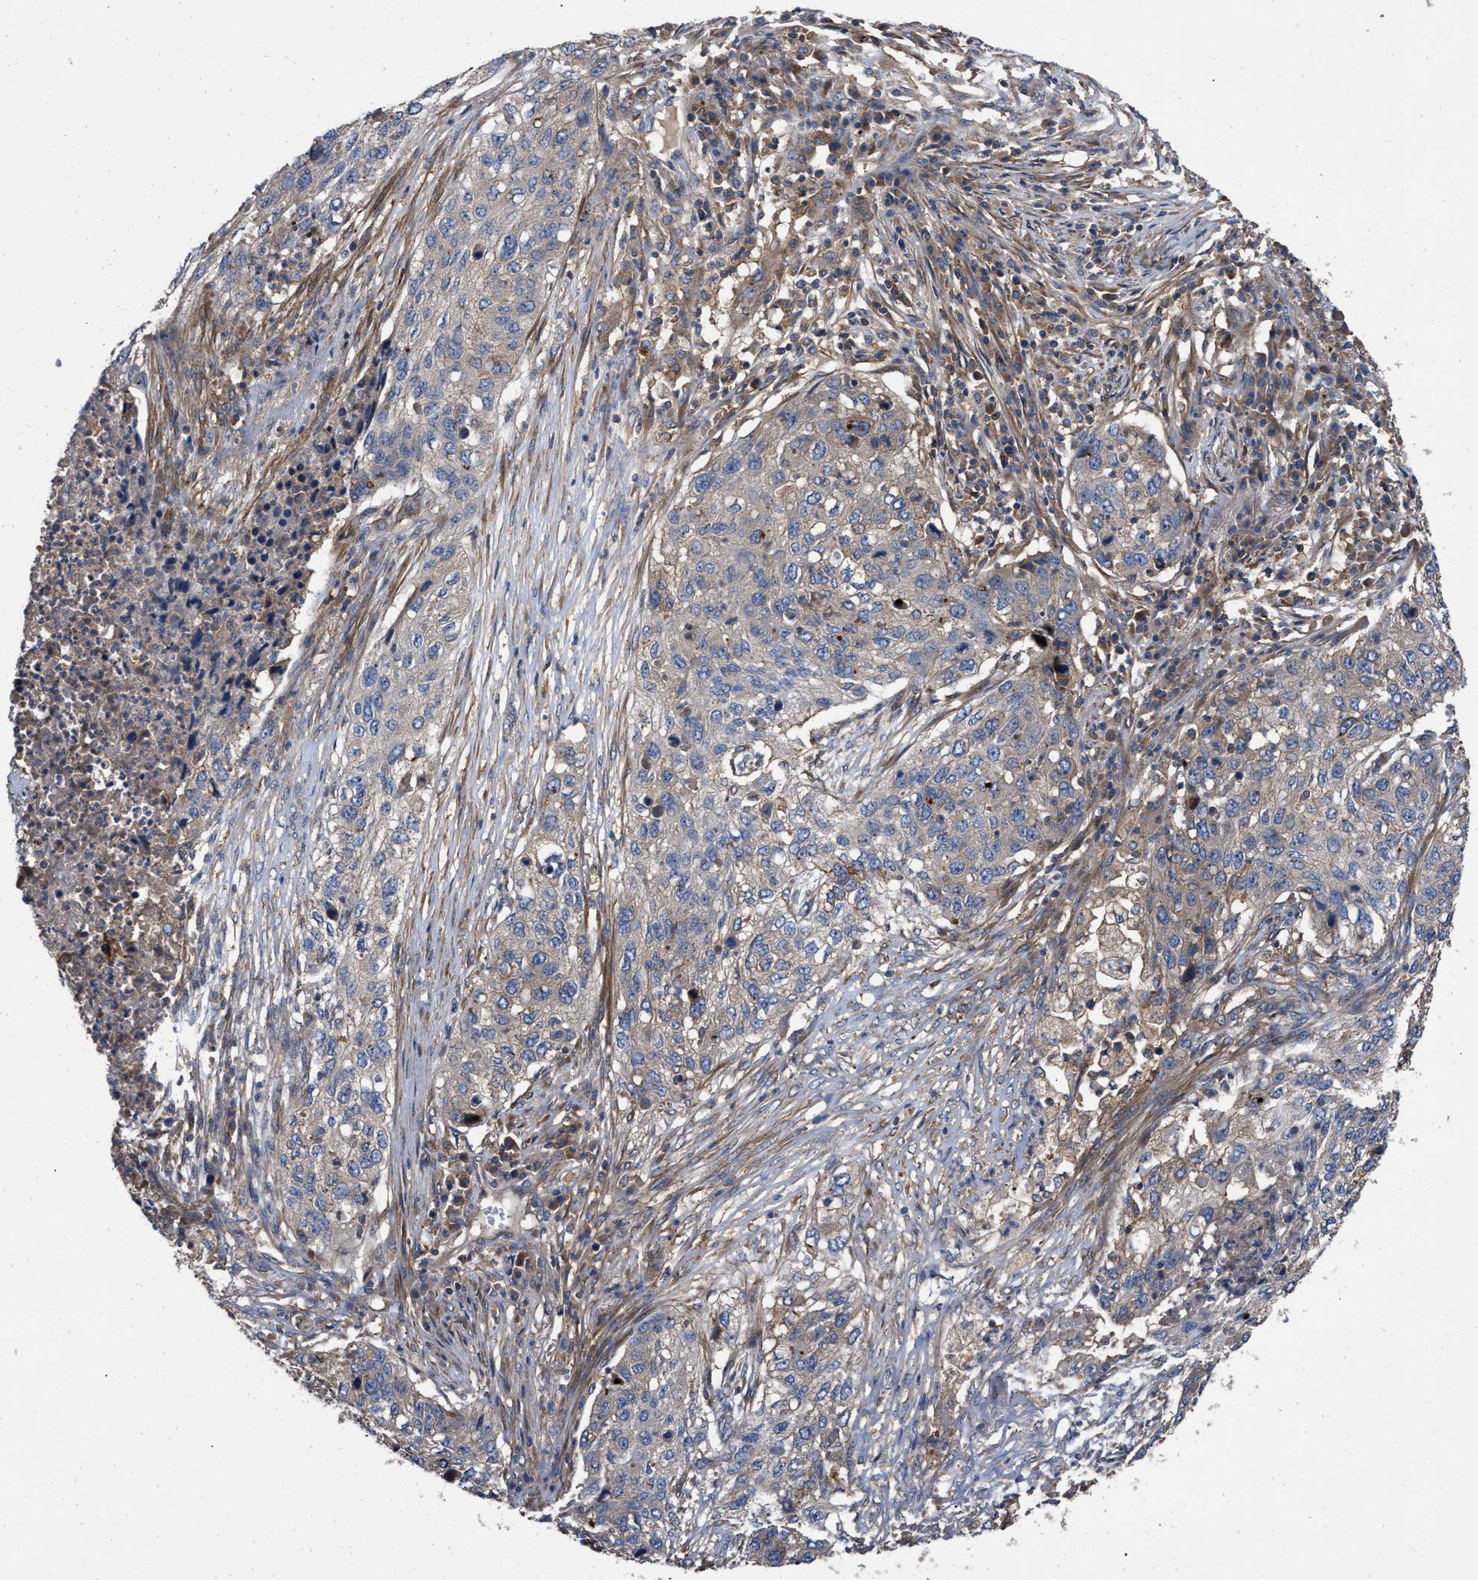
{"staining": {"intensity": "weak", "quantity": "25%-75%", "location": "cytoplasmic/membranous"}, "tissue": "lung cancer", "cell_type": "Tumor cells", "image_type": "cancer", "snomed": [{"axis": "morphology", "description": "Squamous cell carcinoma, NOS"}, {"axis": "topography", "description": "Lung"}], "caption": "Protein expression analysis of squamous cell carcinoma (lung) shows weak cytoplasmic/membranous positivity in approximately 25%-75% of tumor cells.", "gene": "RABEP1", "patient": {"sex": "female", "age": 63}}